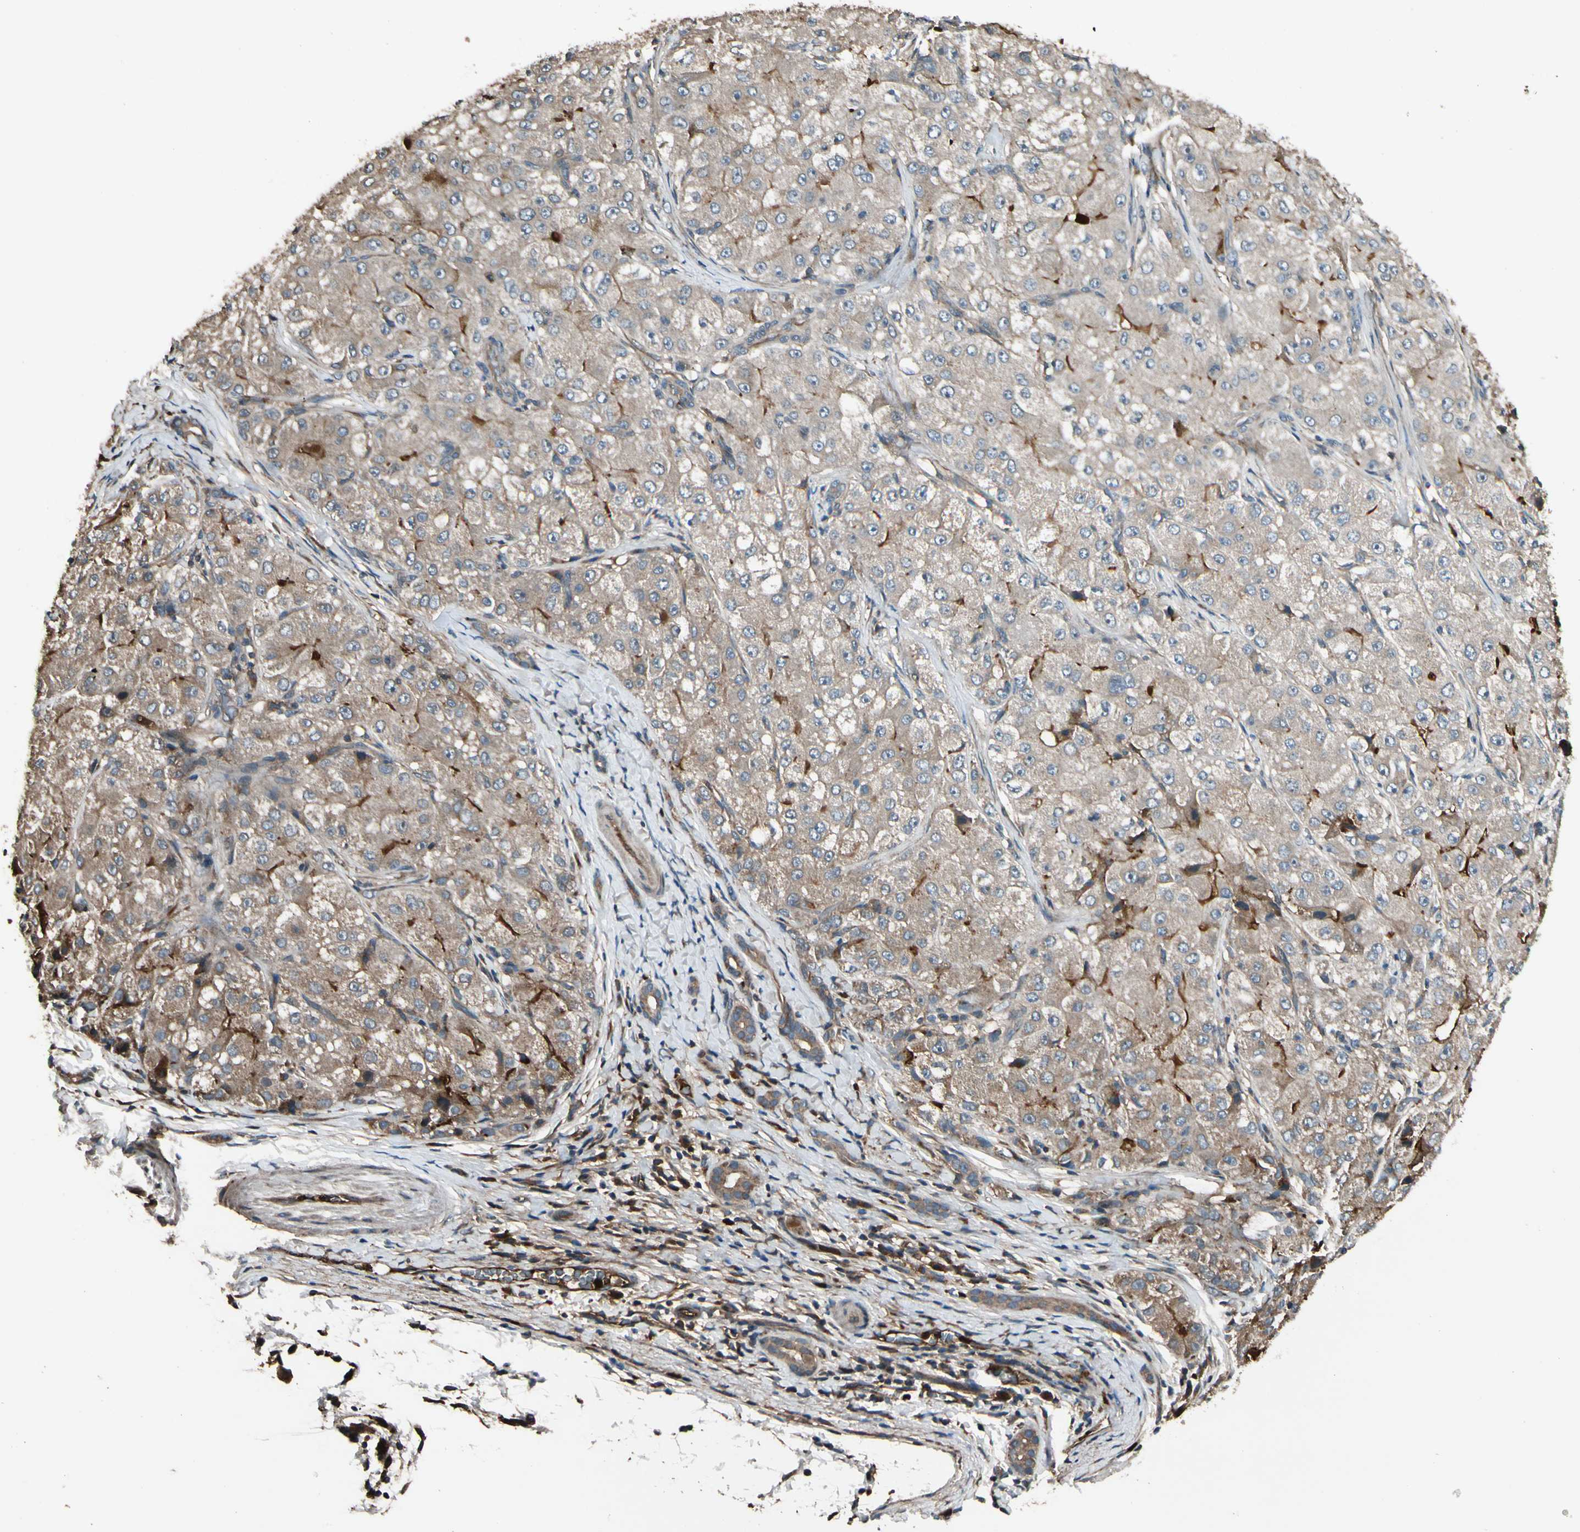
{"staining": {"intensity": "weak", "quantity": ">75%", "location": "cytoplasmic/membranous"}, "tissue": "liver cancer", "cell_type": "Tumor cells", "image_type": "cancer", "snomed": [{"axis": "morphology", "description": "Carcinoma, Hepatocellular, NOS"}, {"axis": "topography", "description": "Liver"}], "caption": "Hepatocellular carcinoma (liver) stained with immunohistochemistry (IHC) displays weak cytoplasmic/membranous staining in about >75% of tumor cells. (DAB (3,3'-diaminobenzidine) IHC with brightfield microscopy, high magnification).", "gene": "STX11", "patient": {"sex": "male", "age": 80}}